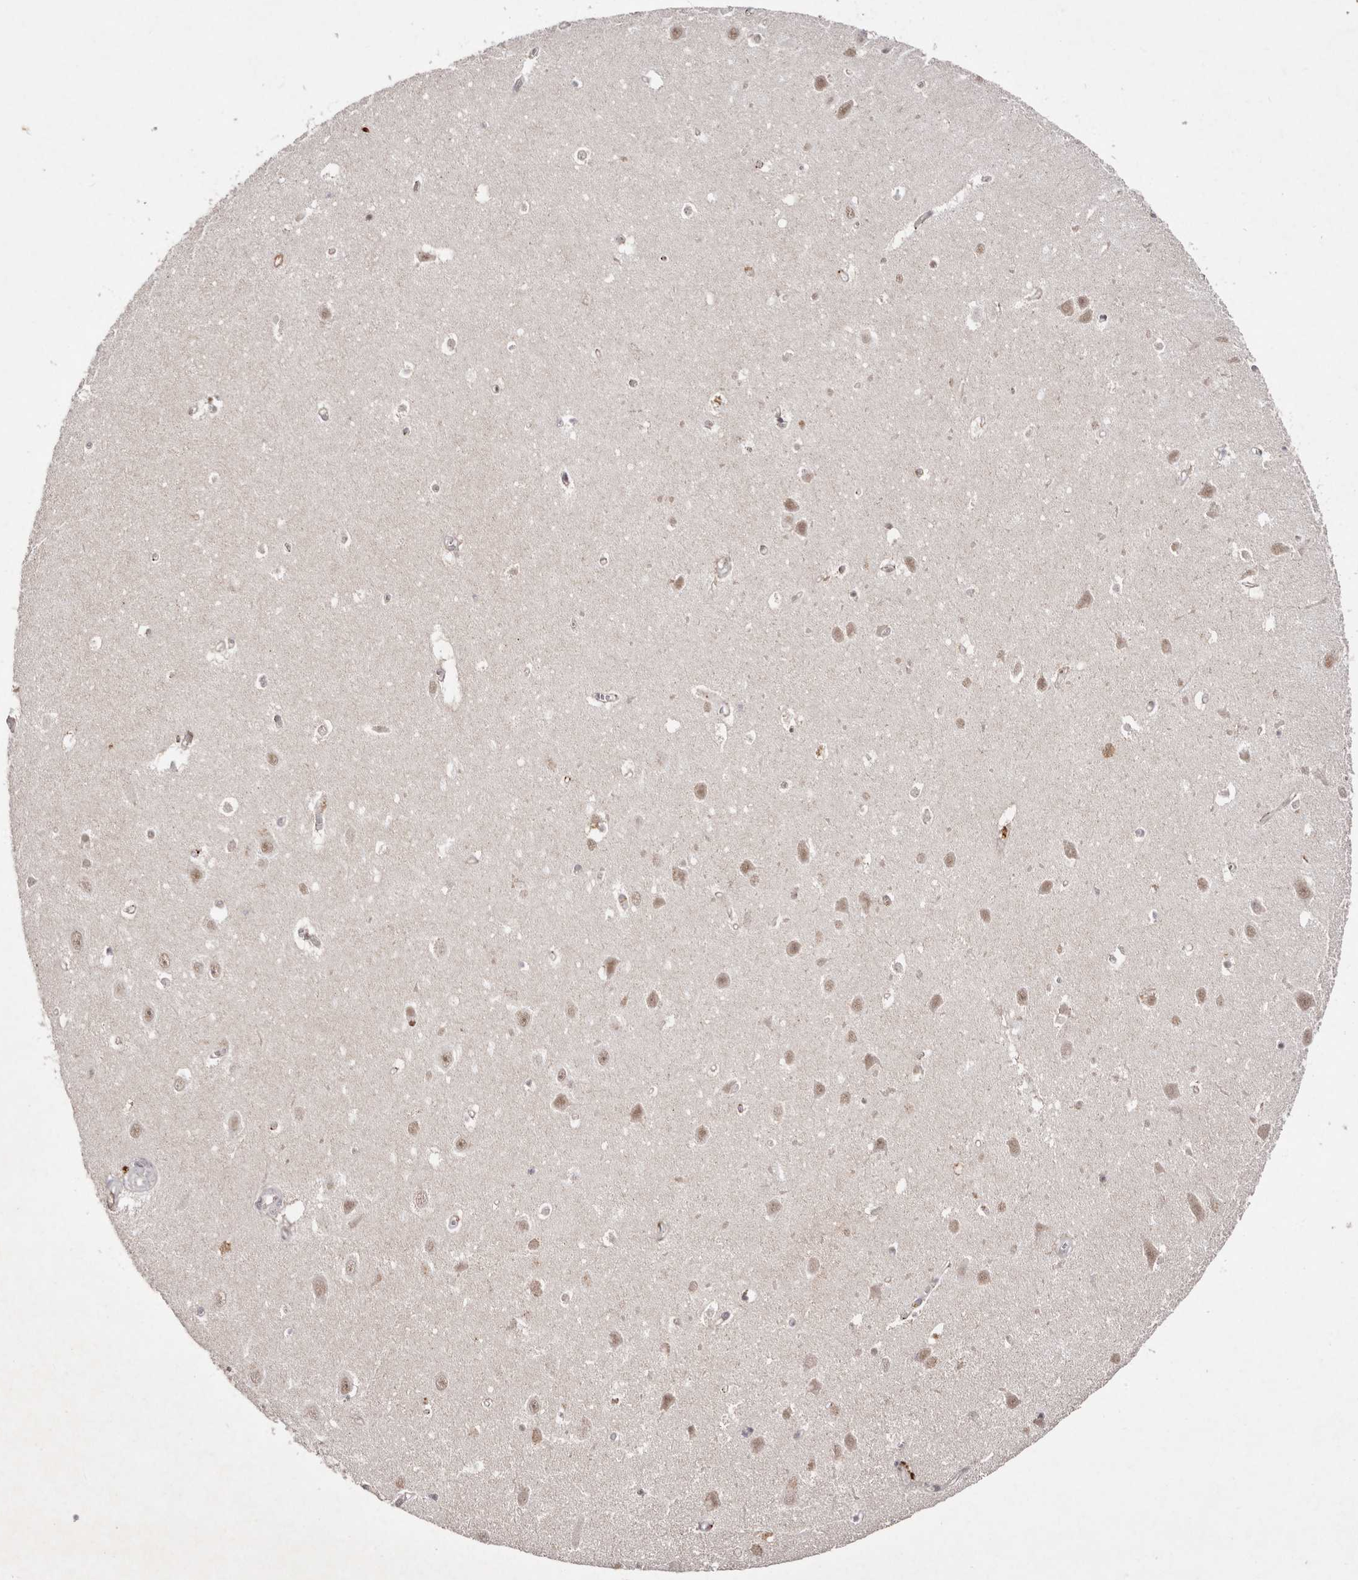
{"staining": {"intensity": "negative", "quantity": "none", "location": "none"}, "tissue": "hippocampus", "cell_type": "Glial cells", "image_type": "normal", "snomed": [{"axis": "morphology", "description": "Normal tissue, NOS"}, {"axis": "topography", "description": "Hippocampus"}], "caption": "The image reveals no staining of glial cells in normal hippocampus.", "gene": "KLF7", "patient": {"sex": "female", "age": 64}}